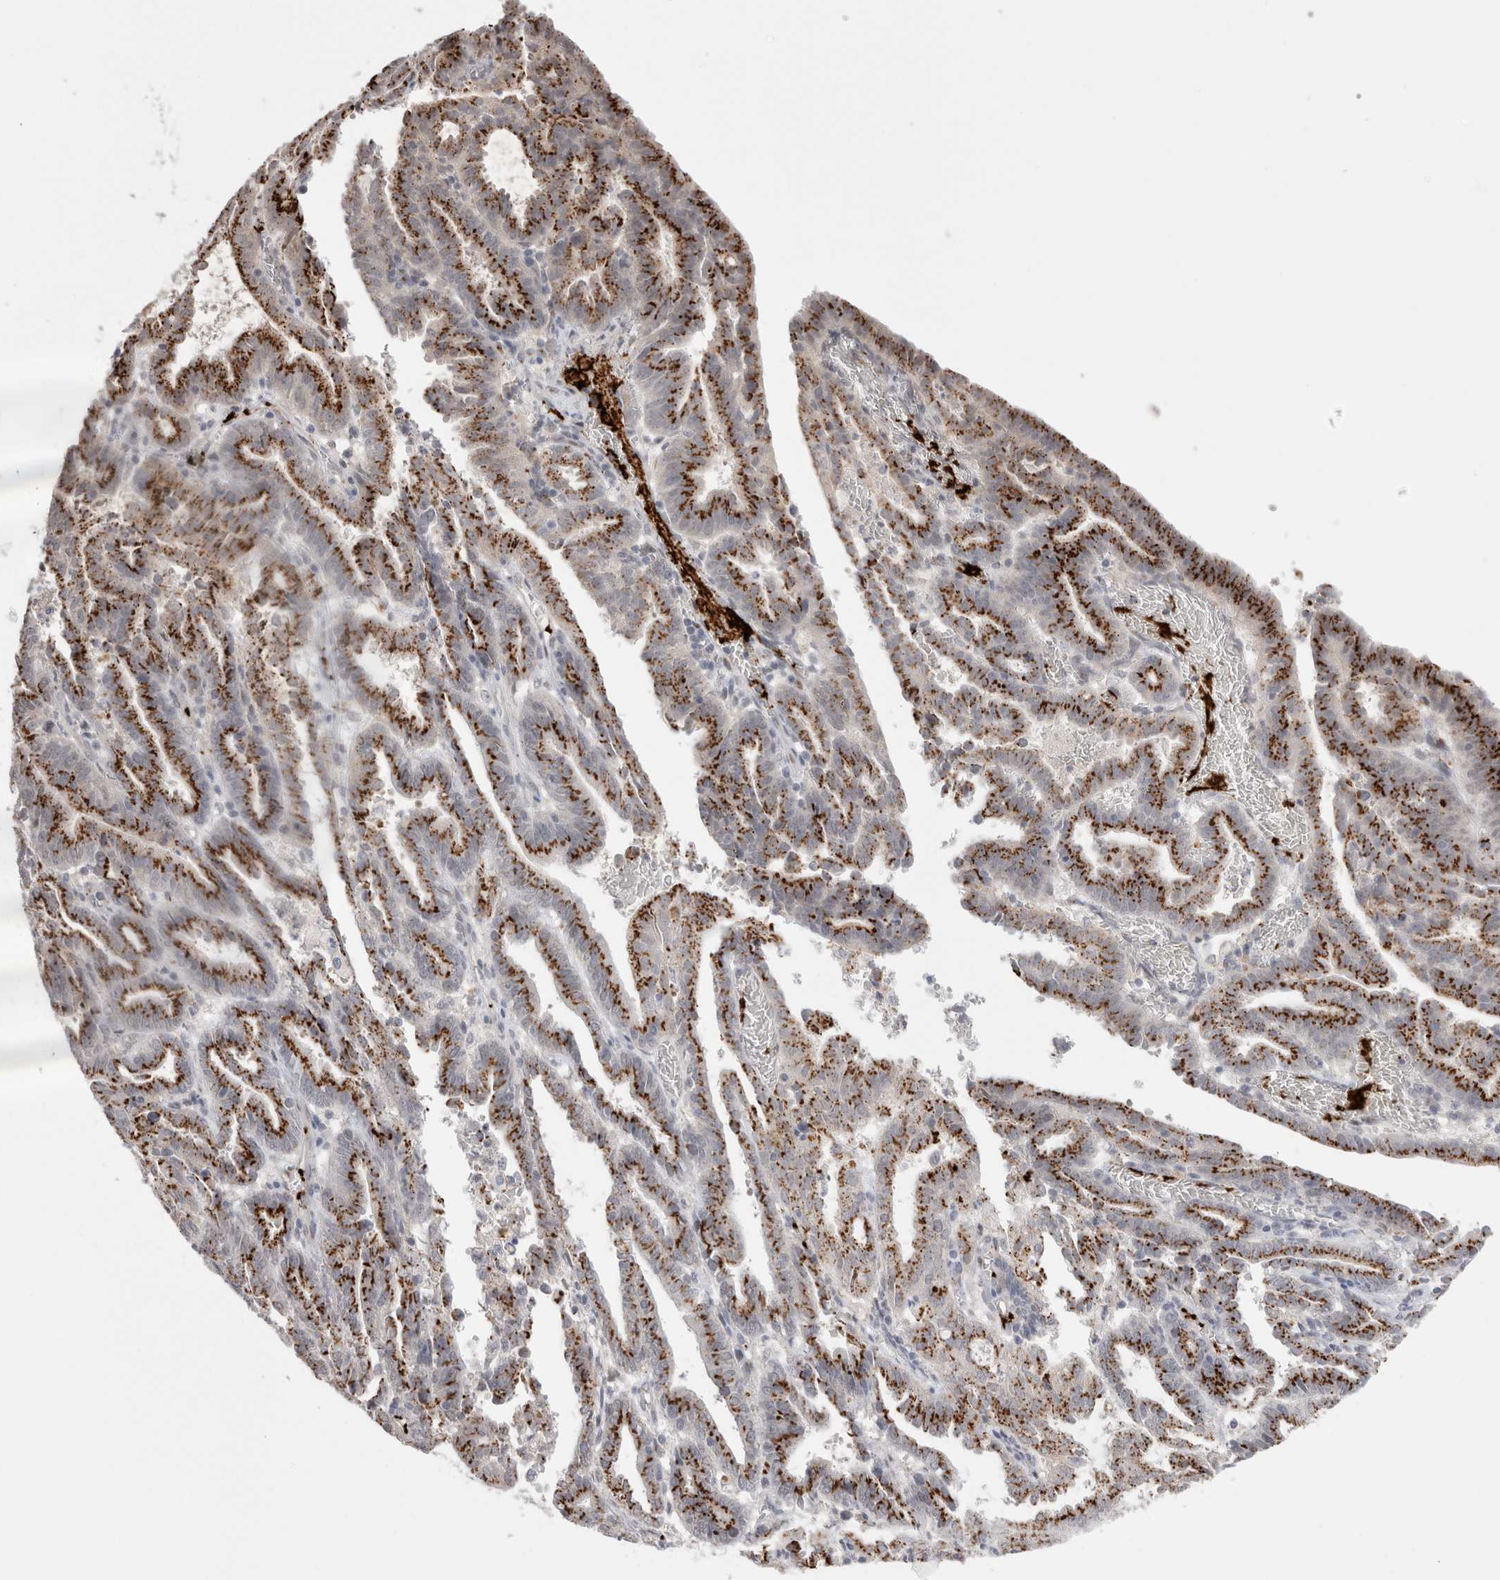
{"staining": {"intensity": "strong", "quantity": ">75%", "location": "cytoplasmic/membranous"}, "tissue": "endometrial cancer", "cell_type": "Tumor cells", "image_type": "cancer", "snomed": [{"axis": "morphology", "description": "Adenocarcinoma, NOS"}, {"axis": "topography", "description": "Uterus"}], "caption": "A photomicrograph of adenocarcinoma (endometrial) stained for a protein shows strong cytoplasmic/membranous brown staining in tumor cells. The protein is stained brown, and the nuclei are stained in blue (DAB (3,3'-diaminobenzidine) IHC with brightfield microscopy, high magnification).", "gene": "VPS28", "patient": {"sex": "female", "age": 83}}